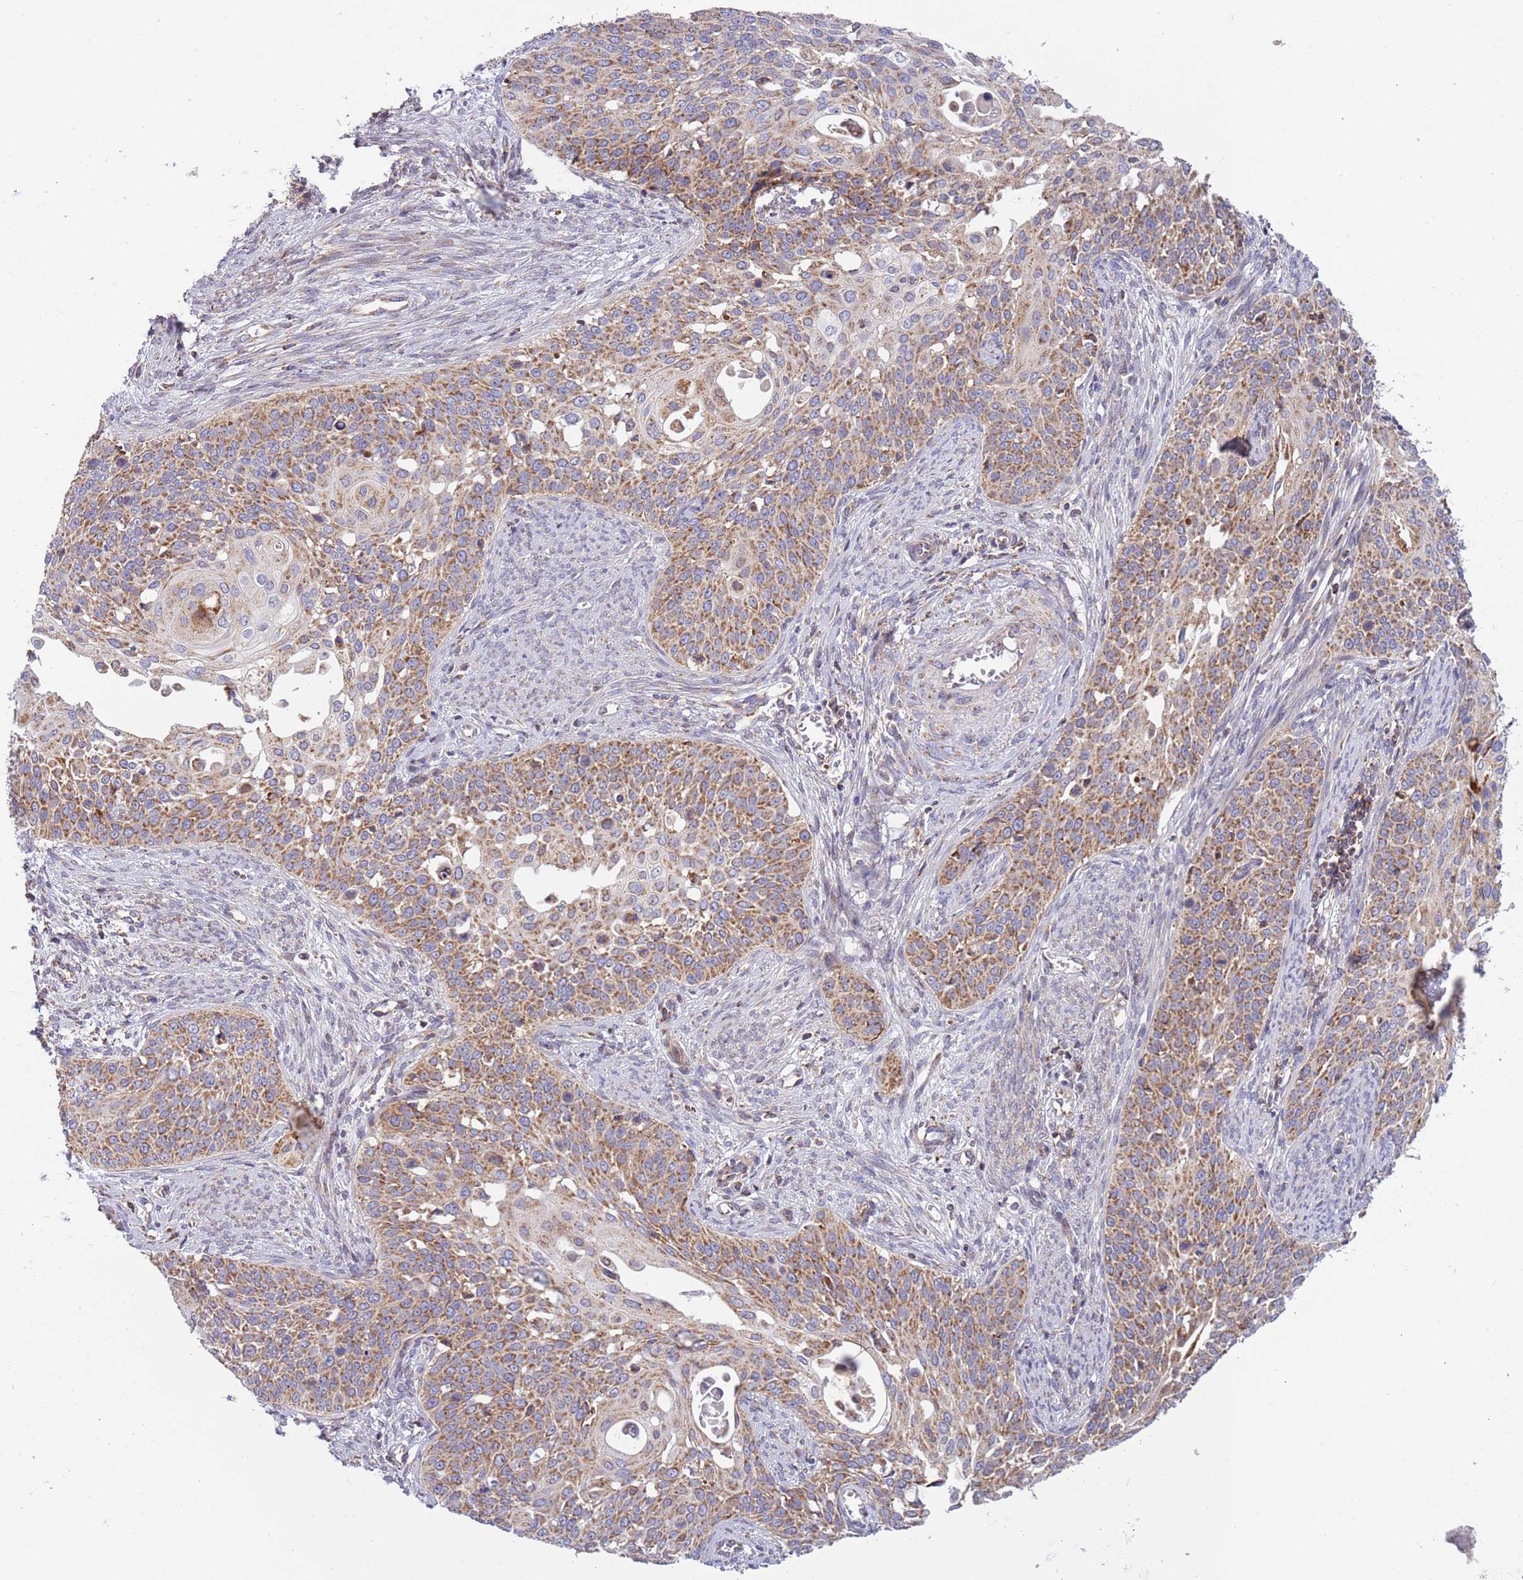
{"staining": {"intensity": "moderate", "quantity": ">75%", "location": "cytoplasmic/membranous"}, "tissue": "cervical cancer", "cell_type": "Tumor cells", "image_type": "cancer", "snomed": [{"axis": "morphology", "description": "Squamous cell carcinoma, NOS"}, {"axis": "topography", "description": "Cervix"}], "caption": "The immunohistochemical stain shows moderate cytoplasmic/membranous staining in tumor cells of cervical squamous cell carcinoma tissue.", "gene": "IRS4", "patient": {"sex": "female", "age": 44}}